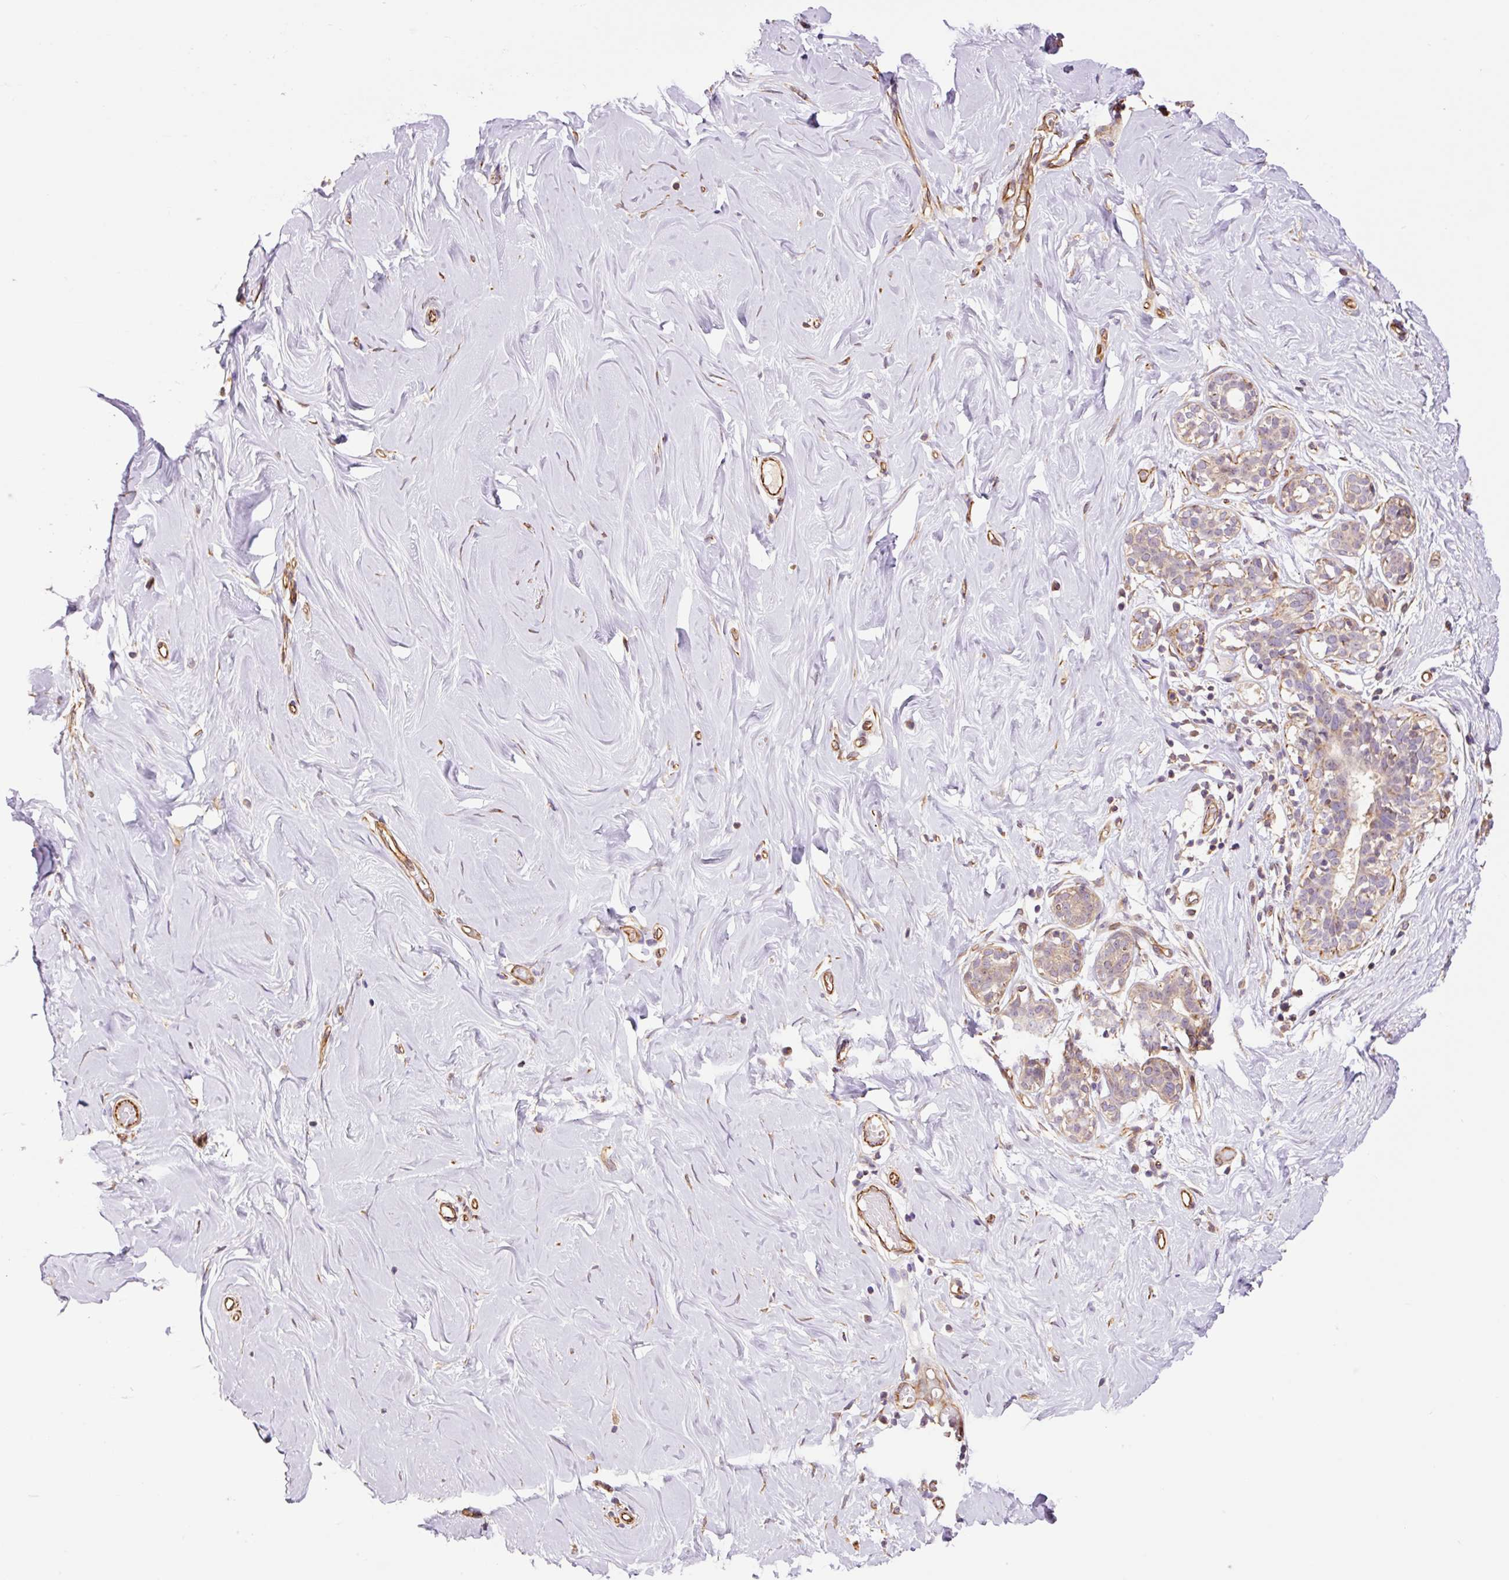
{"staining": {"intensity": "negative", "quantity": "none", "location": "none"}, "tissue": "breast", "cell_type": "Adipocytes", "image_type": "normal", "snomed": [{"axis": "morphology", "description": "Normal tissue, NOS"}, {"axis": "topography", "description": "Breast"}], "caption": "Immunohistochemistry (IHC) image of benign breast: human breast stained with DAB (3,3'-diaminobenzidine) displays no significant protein positivity in adipocytes.", "gene": "PCK2", "patient": {"sex": "female", "age": 27}}